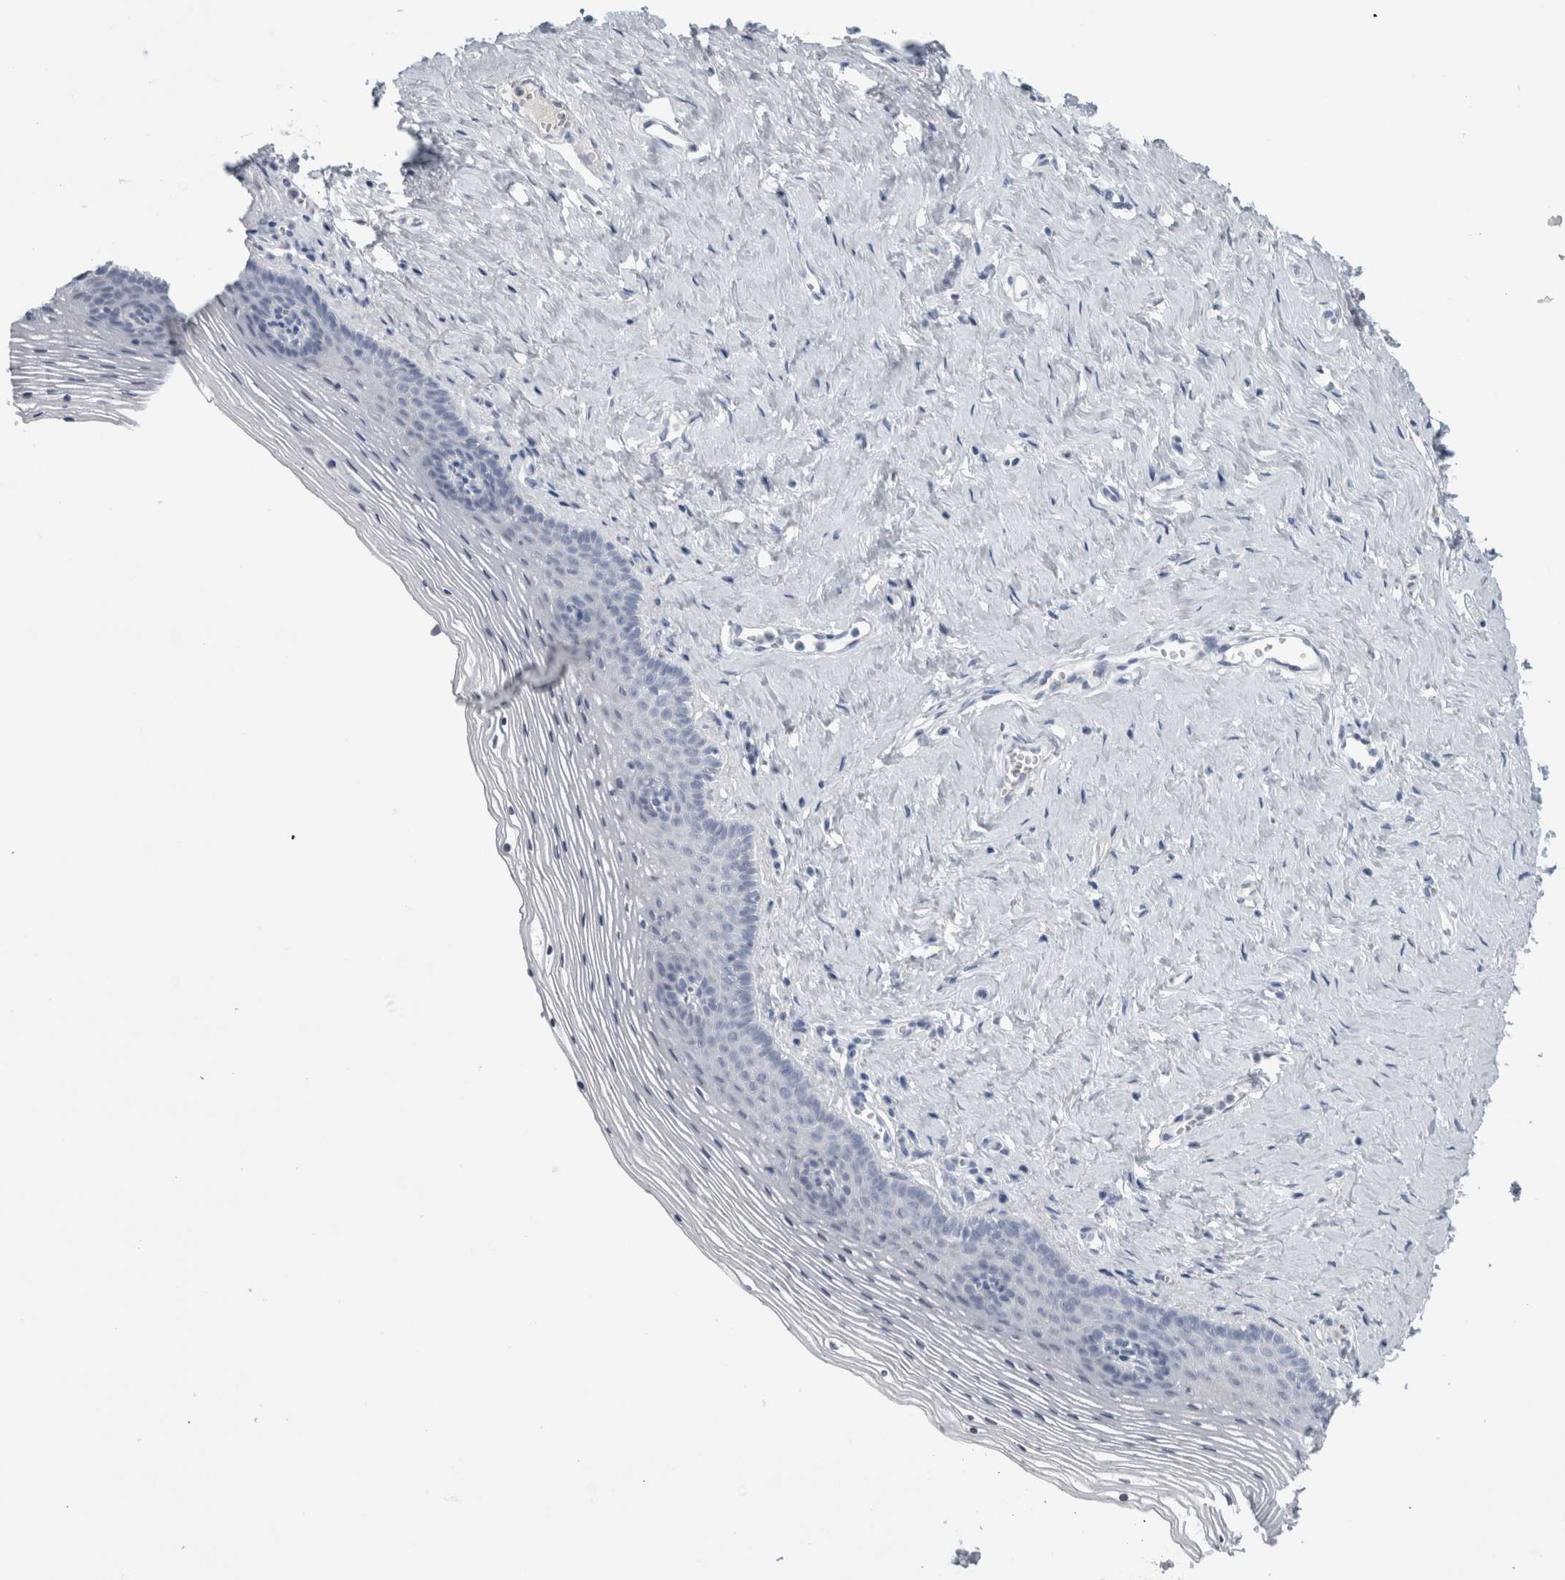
{"staining": {"intensity": "negative", "quantity": "none", "location": "none"}, "tissue": "vagina", "cell_type": "Squamous epithelial cells", "image_type": "normal", "snomed": [{"axis": "morphology", "description": "Normal tissue, NOS"}, {"axis": "topography", "description": "Vagina"}], "caption": "Immunohistochemistry histopathology image of normal vagina stained for a protein (brown), which shows no positivity in squamous epithelial cells. (DAB (3,3'-diaminobenzidine) immunohistochemistry (IHC), high magnification).", "gene": "ADAM2", "patient": {"sex": "female", "age": 32}}